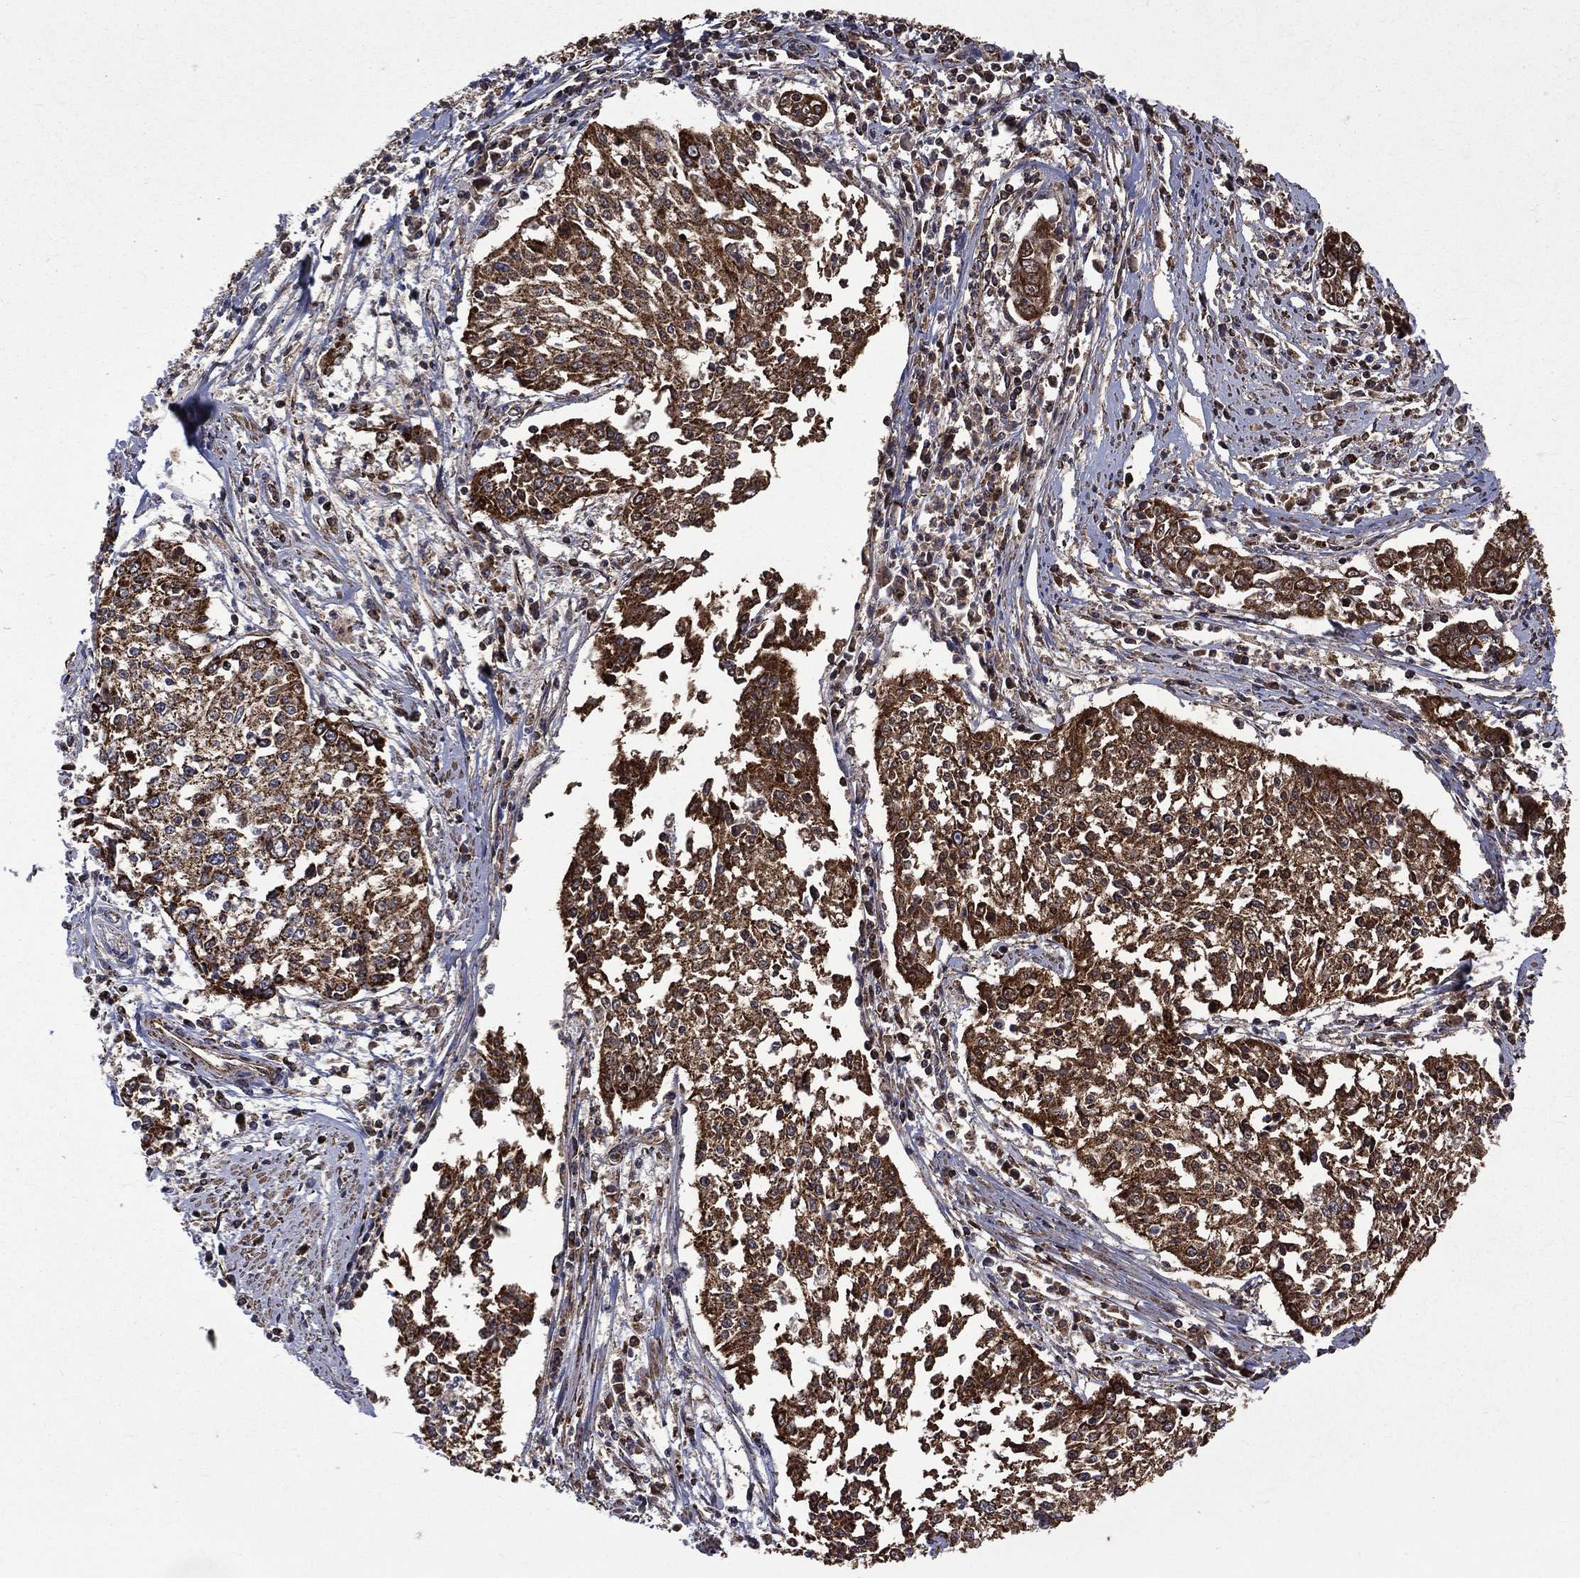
{"staining": {"intensity": "strong", "quantity": ">75%", "location": "cytoplasmic/membranous"}, "tissue": "cervical cancer", "cell_type": "Tumor cells", "image_type": "cancer", "snomed": [{"axis": "morphology", "description": "Squamous cell carcinoma, NOS"}, {"axis": "topography", "description": "Cervix"}], "caption": "Cervical cancer stained with a protein marker shows strong staining in tumor cells.", "gene": "GOT2", "patient": {"sex": "female", "age": 41}}